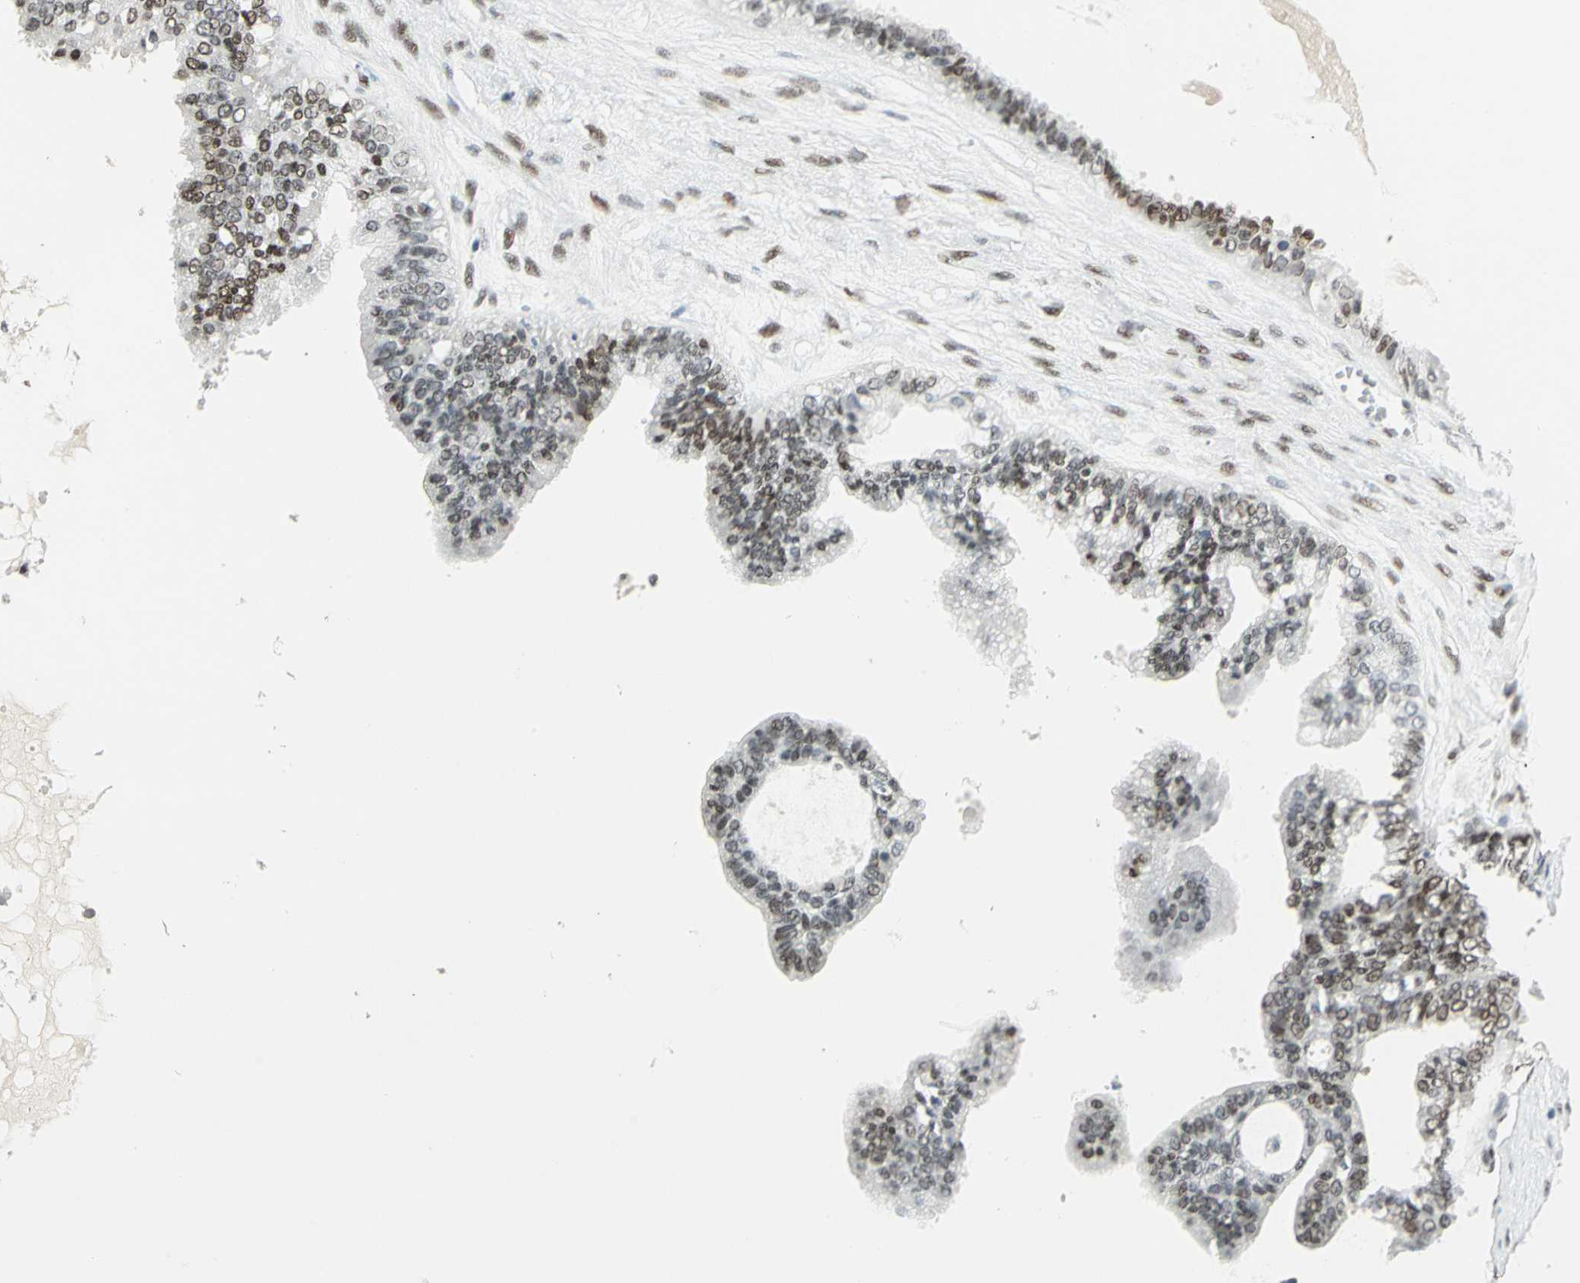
{"staining": {"intensity": "moderate", "quantity": ">75%", "location": "nuclear"}, "tissue": "ovarian cancer", "cell_type": "Tumor cells", "image_type": "cancer", "snomed": [{"axis": "morphology", "description": "Carcinoma, NOS"}, {"axis": "morphology", "description": "Carcinoma, endometroid"}, {"axis": "topography", "description": "Ovary"}], "caption": "Immunohistochemistry of ovarian cancer (carcinoma) shows medium levels of moderate nuclear staining in about >75% of tumor cells.", "gene": "MEIS2", "patient": {"sex": "female", "age": 50}}